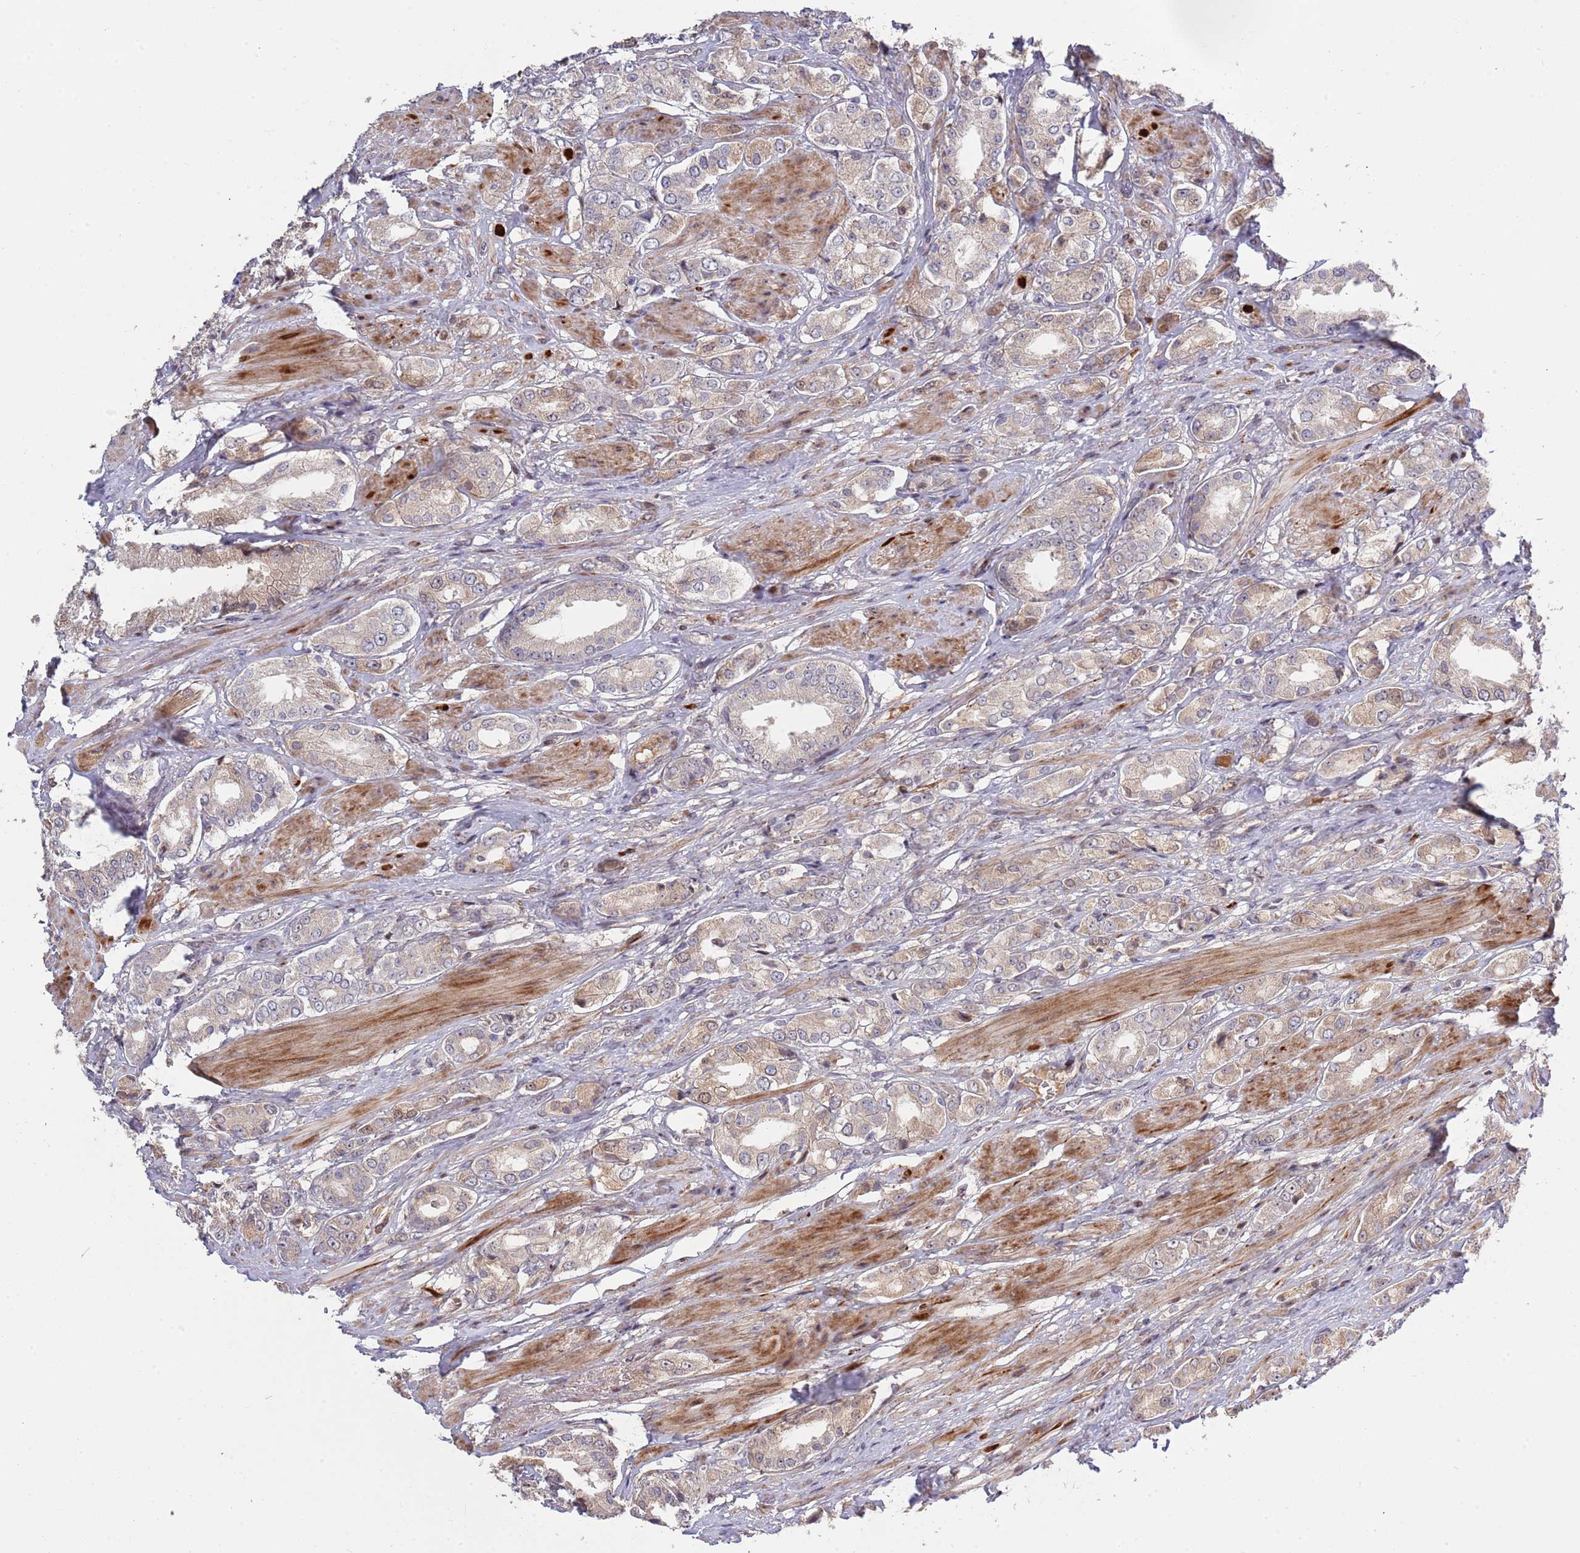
{"staining": {"intensity": "weak", "quantity": "<25%", "location": "cytoplasmic/membranous"}, "tissue": "prostate cancer", "cell_type": "Tumor cells", "image_type": "cancer", "snomed": [{"axis": "morphology", "description": "Adenocarcinoma, High grade"}, {"axis": "topography", "description": "Prostate and seminal vesicle, NOS"}], "caption": "DAB (3,3'-diaminobenzidine) immunohistochemical staining of human prostate adenocarcinoma (high-grade) demonstrates no significant expression in tumor cells.", "gene": "SYNDIG1L", "patient": {"sex": "male", "age": 64}}